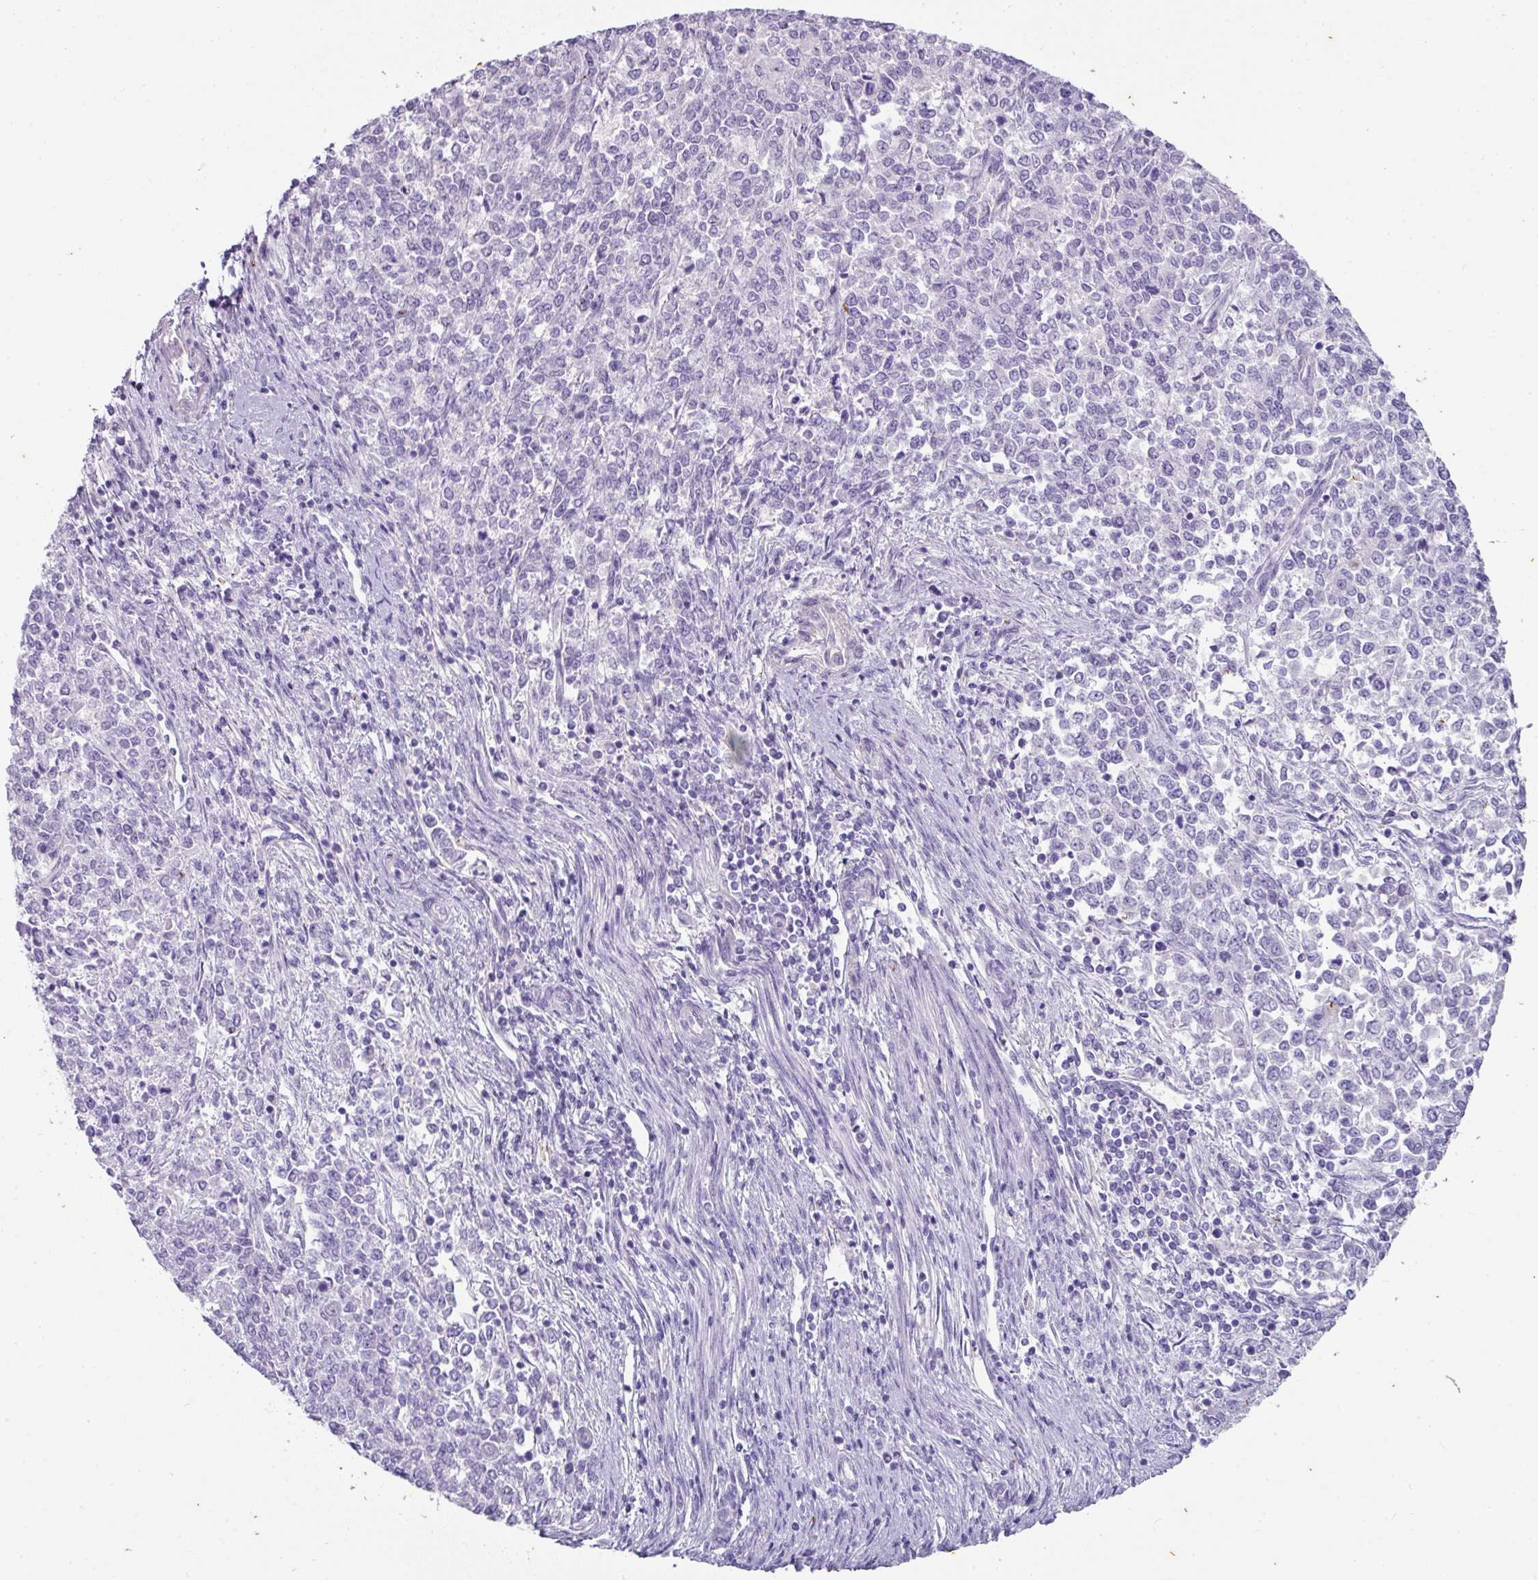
{"staining": {"intensity": "negative", "quantity": "none", "location": "none"}, "tissue": "endometrial cancer", "cell_type": "Tumor cells", "image_type": "cancer", "snomed": [{"axis": "morphology", "description": "Adenocarcinoma, NOS"}, {"axis": "topography", "description": "Endometrium"}], "caption": "The micrograph reveals no significant expression in tumor cells of endometrial cancer (adenocarcinoma).", "gene": "OR52N1", "patient": {"sex": "female", "age": 50}}